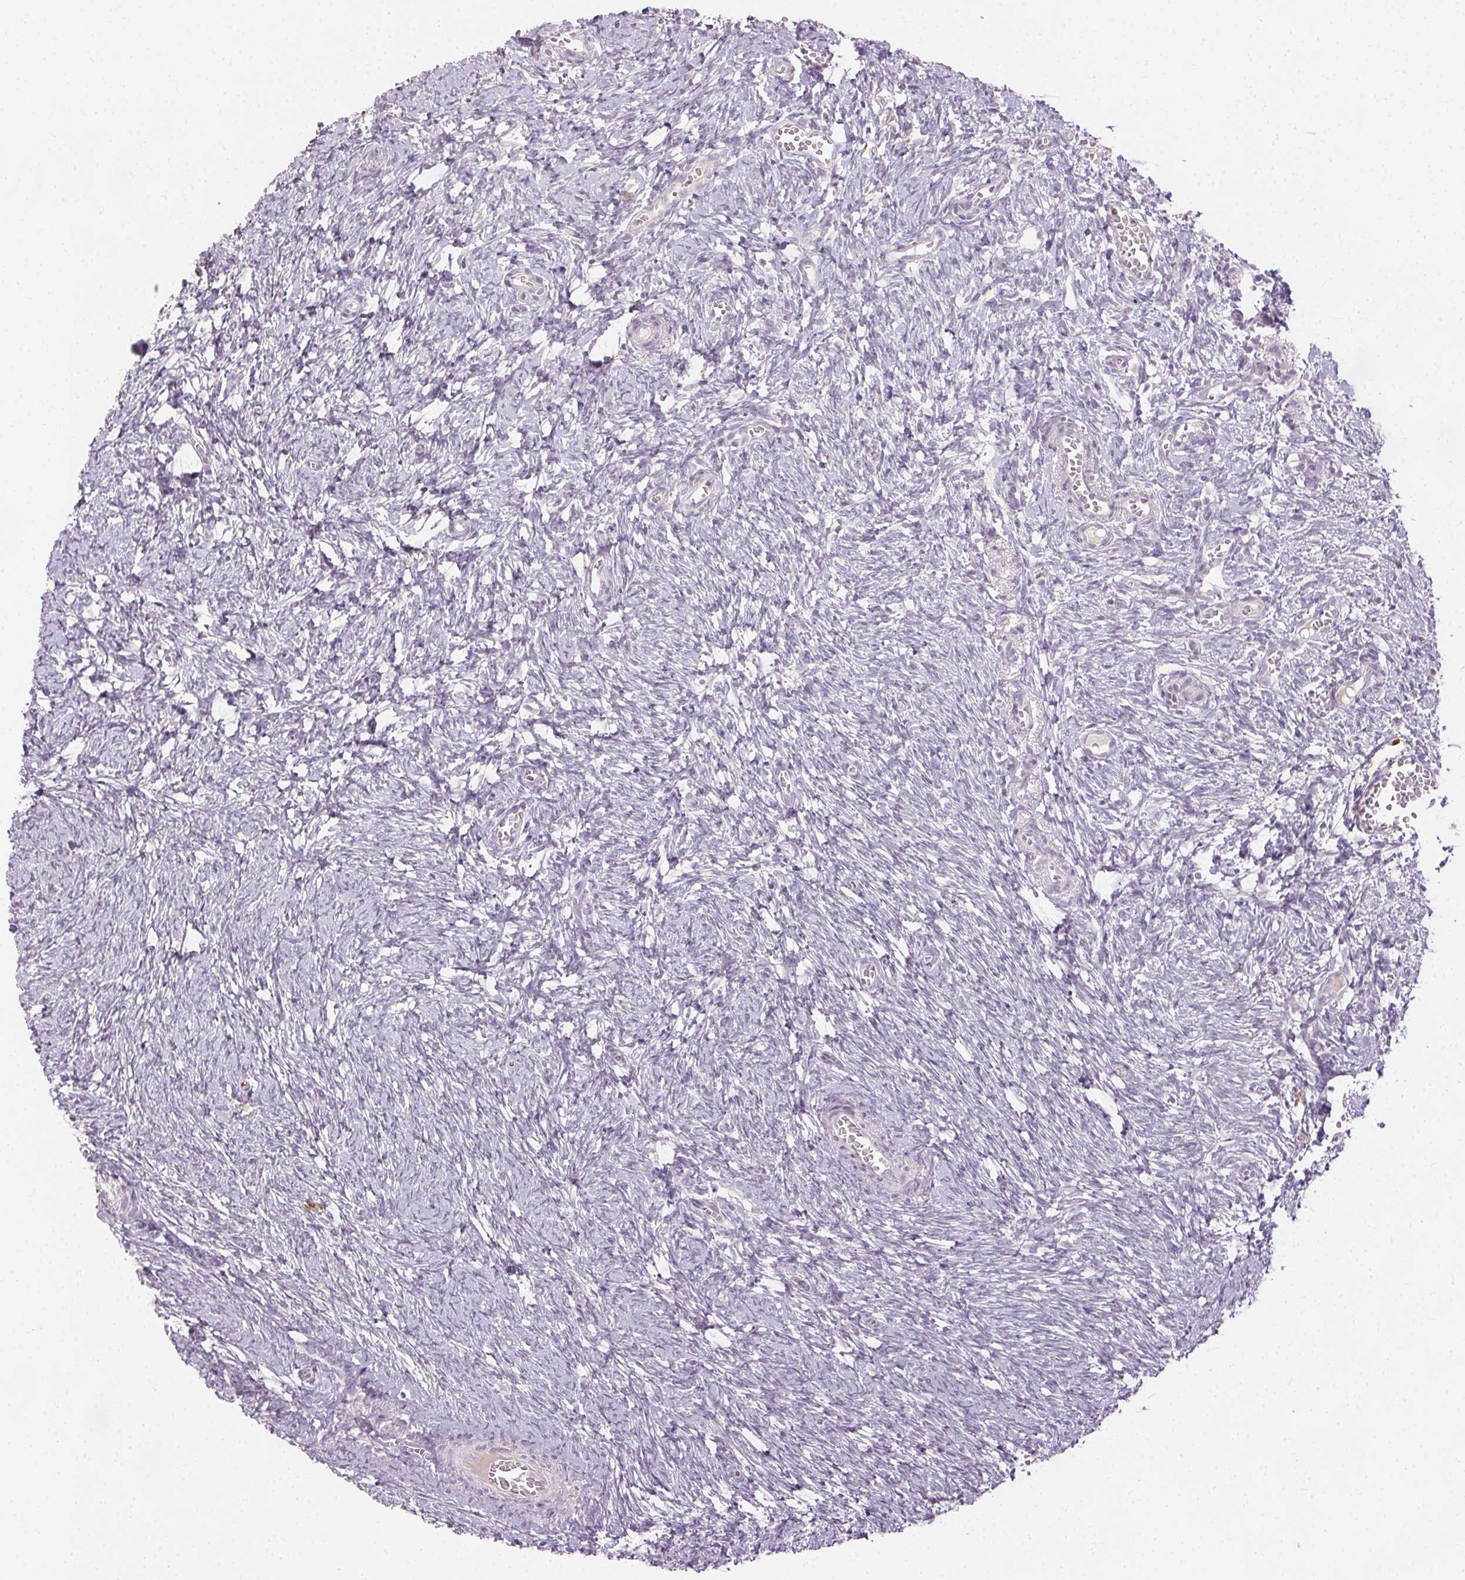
{"staining": {"intensity": "weak", "quantity": ">75%", "location": "nuclear"}, "tissue": "ovary", "cell_type": "Follicle cells", "image_type": "normal", "snomed": [{"axis": "morphology", "description": "Normal tissue, NOS"}, {"axis": "topography", "description": "Ovary"}], "caption": "Approximately >75% of follicle cells in unremarkable human ovary display weak nuclear protein positivity as visualized by brown immunohistochemical staining.", "gene": "ANLN", "patient": {"sex": "female", "age": 41}}